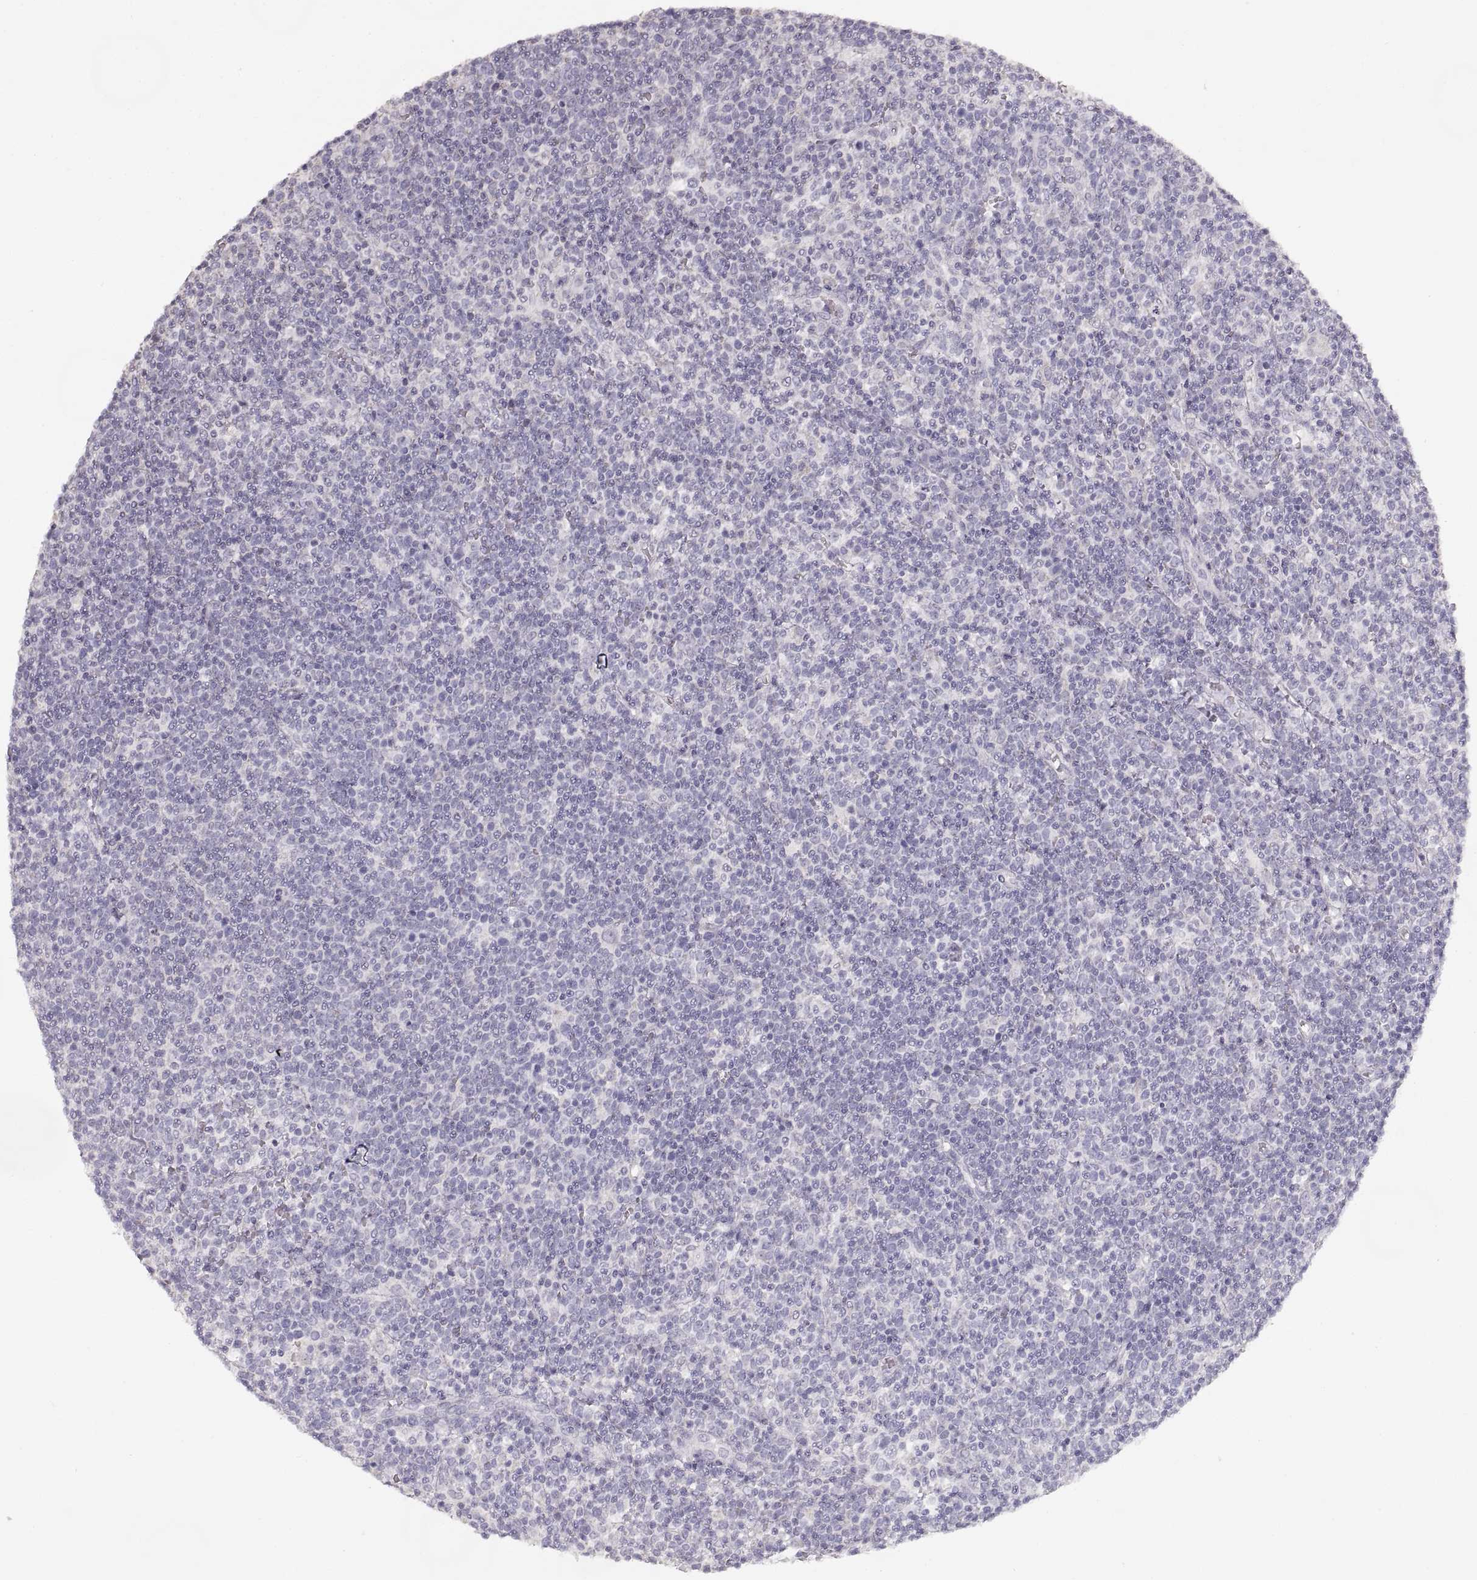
{"staining": {"intensity": "negative", "quantity": "none", "location": "none"}, "tissue": "lymphoma", "cell_type": "Tumor cells", "image_type": "cancer", "snomed": [{"axis": "morphology", "description": "Malignant lymphoma, non-Hodgkin's type, High grade"}, {"axis": "topography", "description": "Lymph node"}], "caption": "DAB immunohistochemical staining of high-grade malignant lymphoma, non-Hodgkin's type displays no significant positivity in tumor cells.", "gene": "ZP3", "patient": {"sex": "male", "age": 61}}